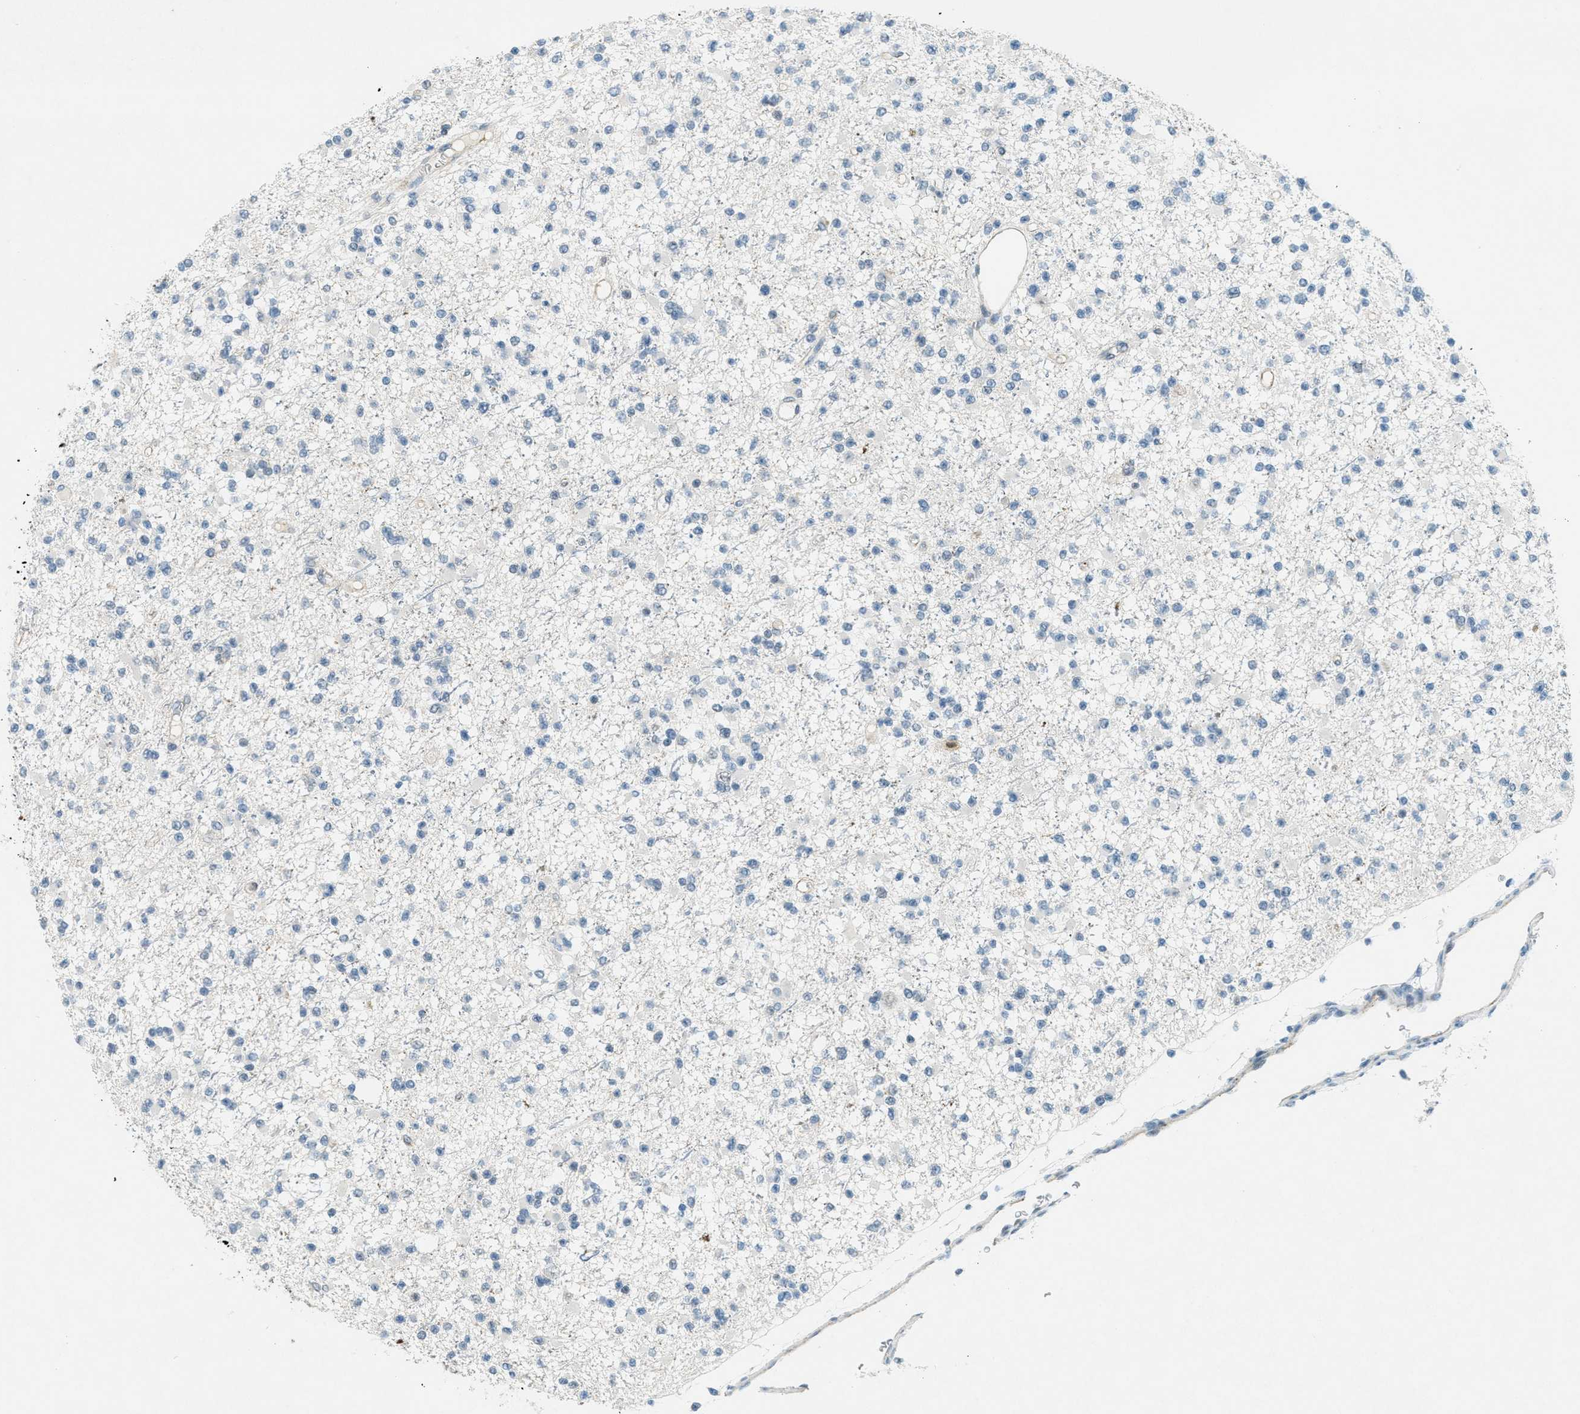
{"staining": {"intensity": "negative", "quantity": "none", "location": "none"}, "tissue": "glioma", "cell_type": "Tumor cells", "image_type": "cancer", "snomed": [{"axis": "morphology", "description": "Glioma, malignant, Low grade"}, {"axis": "topography", "description": "Brain"}], "caption": "Human malignant glioma (low-grade) stained for a protein using immunohistochemistry (IHC) displays no positivity in tumor cells.", "gene": "FYN", "patient": {"sex": "female", "age": 22}}